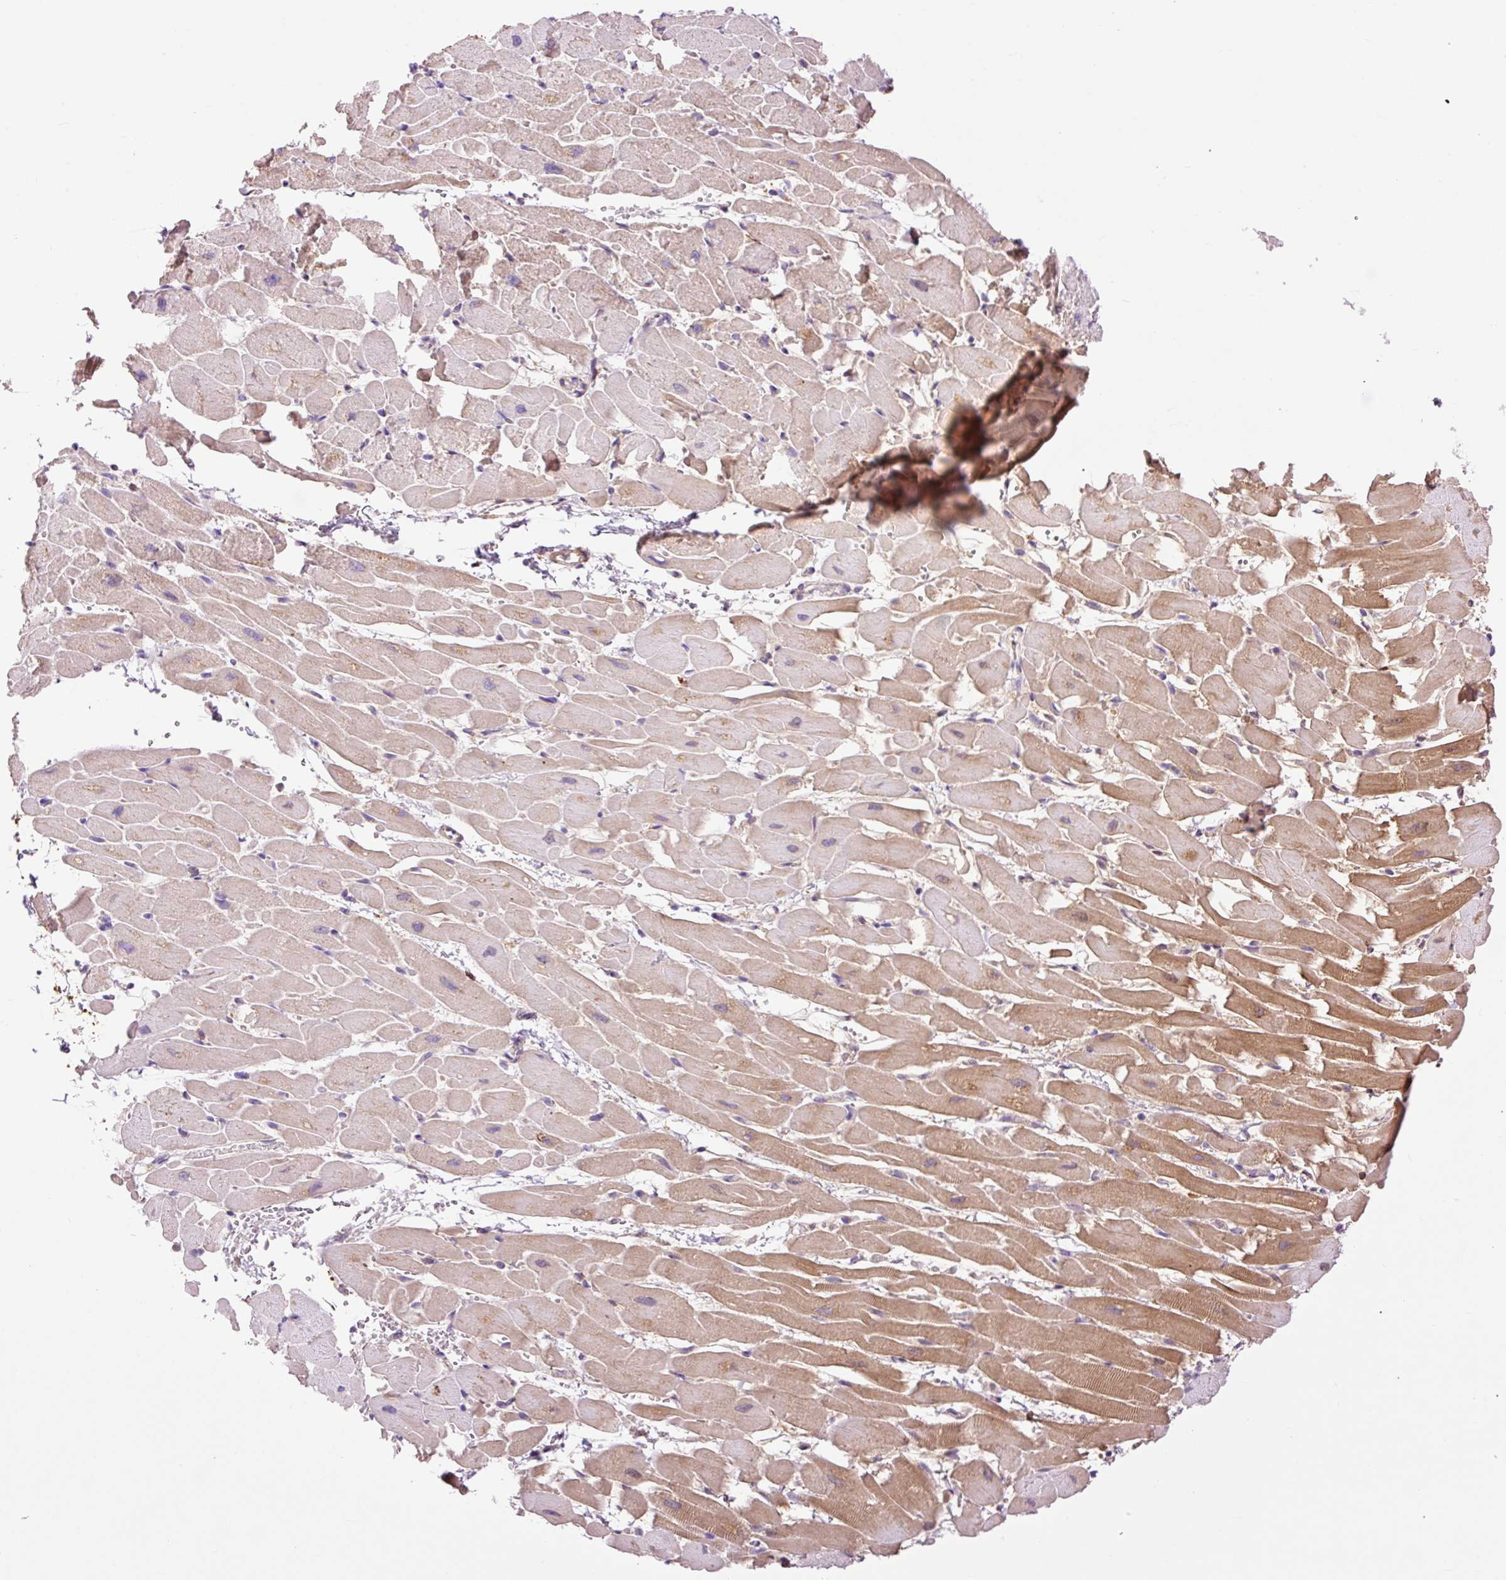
{"staining": {"intensity": "moderate", "quantity": "<25%", "location": "cytoplasmic/membranous"}, "tissue": "heart muscle", "cell_type": "Cardiomyocytes", "image_type": "normal", "snomed": [{"axis": "morphology", "description": "Normal tissue, NOS"}, {"axis": "topography", "description": "Heart"}], "caption": "Protein analysis of unremarkable heart muscle demonstrates moderate cytoplasmic/membranous staining in about <25% of cardiomyocytes.", "gene": "CD83", "patient": {"sex": "male", "age": 37}}